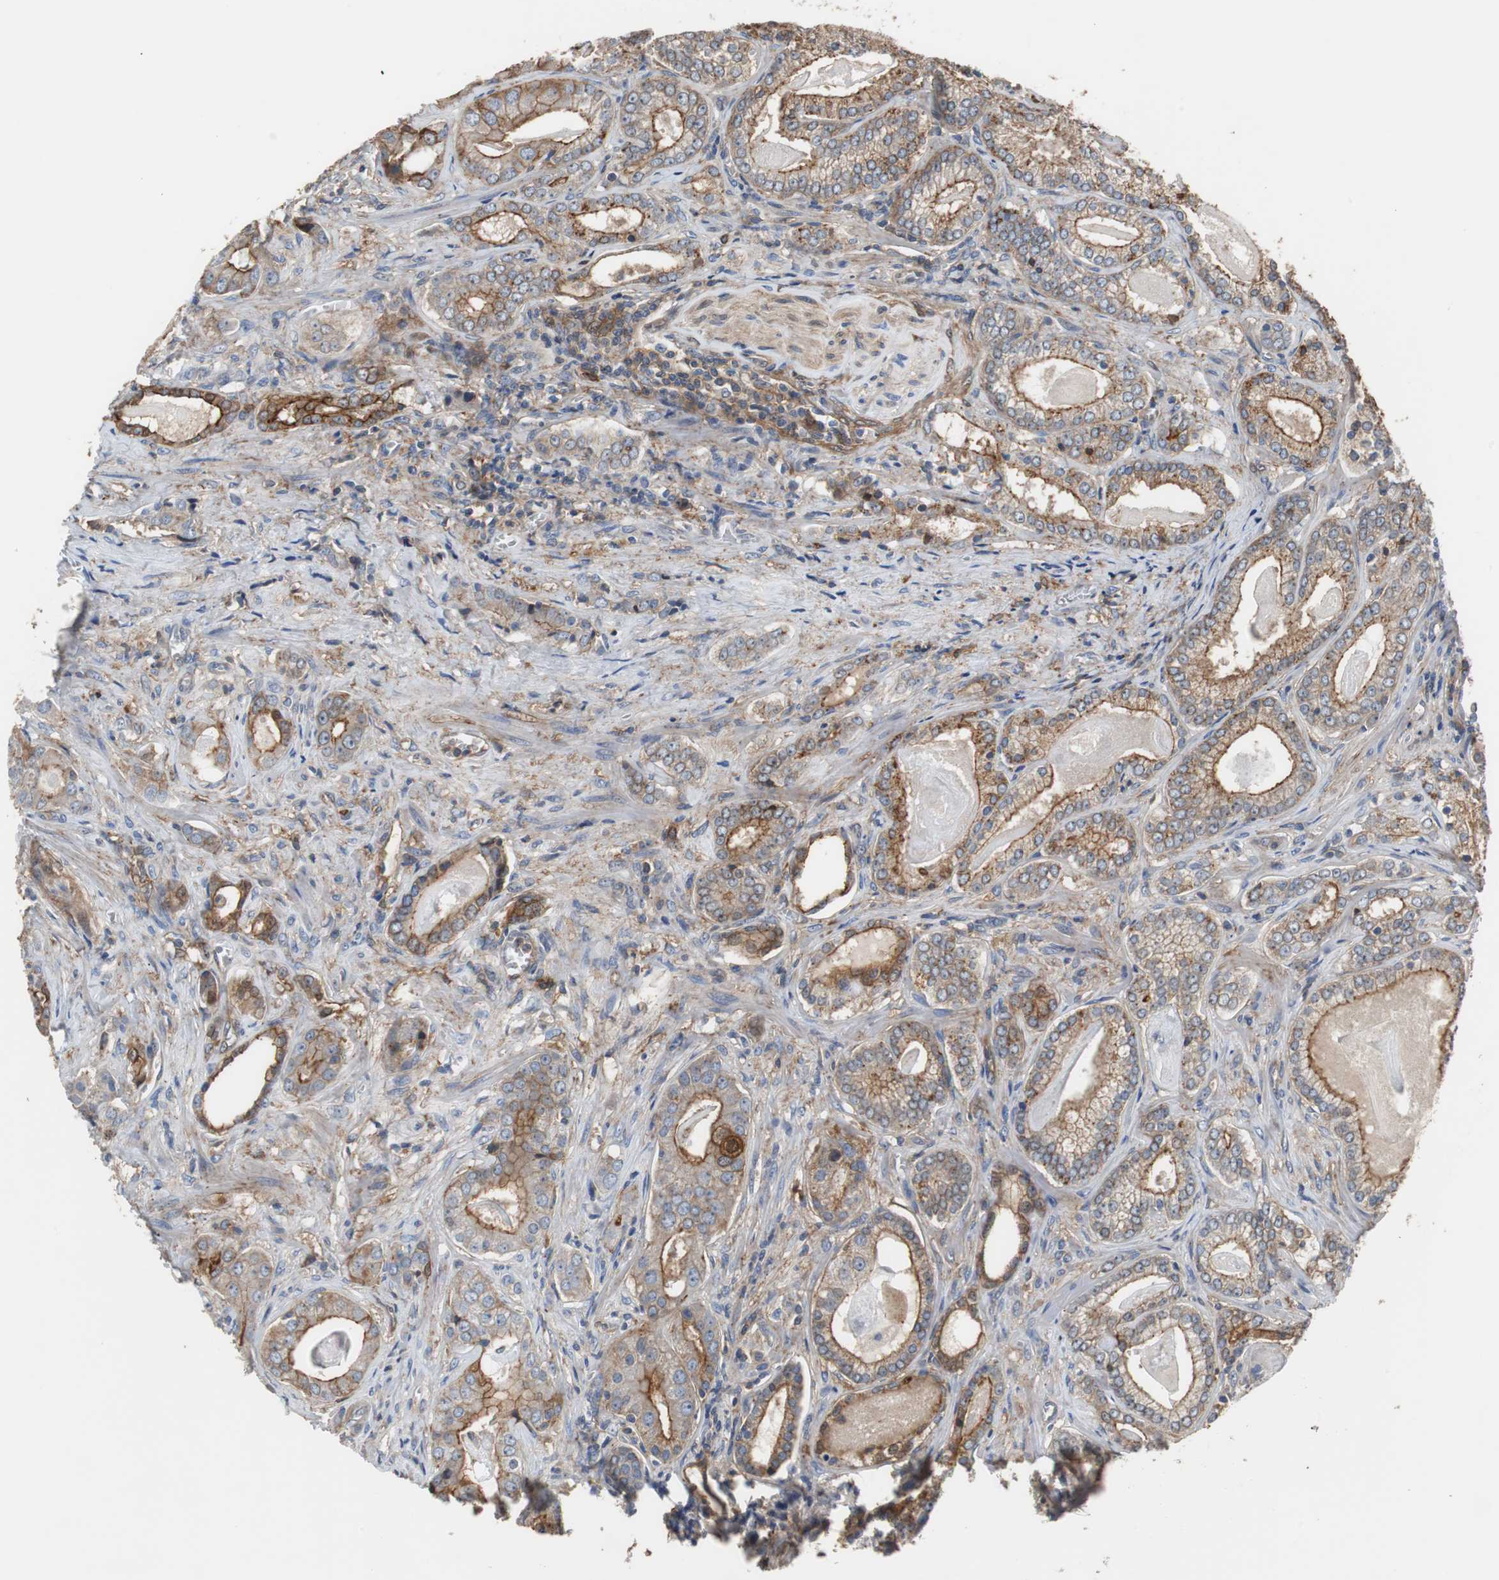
{"staining": {"intensity": "weak", "quantity": "<25%", "location": "cytoplasmic/membranous"}, "tissue": "prostate cancer", "cell_type": "Tumor cells", "image_type": "cancer", "snomed": [{"axis": "morphology", "description": "Adenocarcinoma, Low grade"}, {"axis": "topography", "description": "Prostate"}], "caption": "DAB immunohistochemical staining of prostate cancer shows no significant expression in tumor cells.", "gene": "ANXA4", "patient": {"sex": "male", "age": 59}}